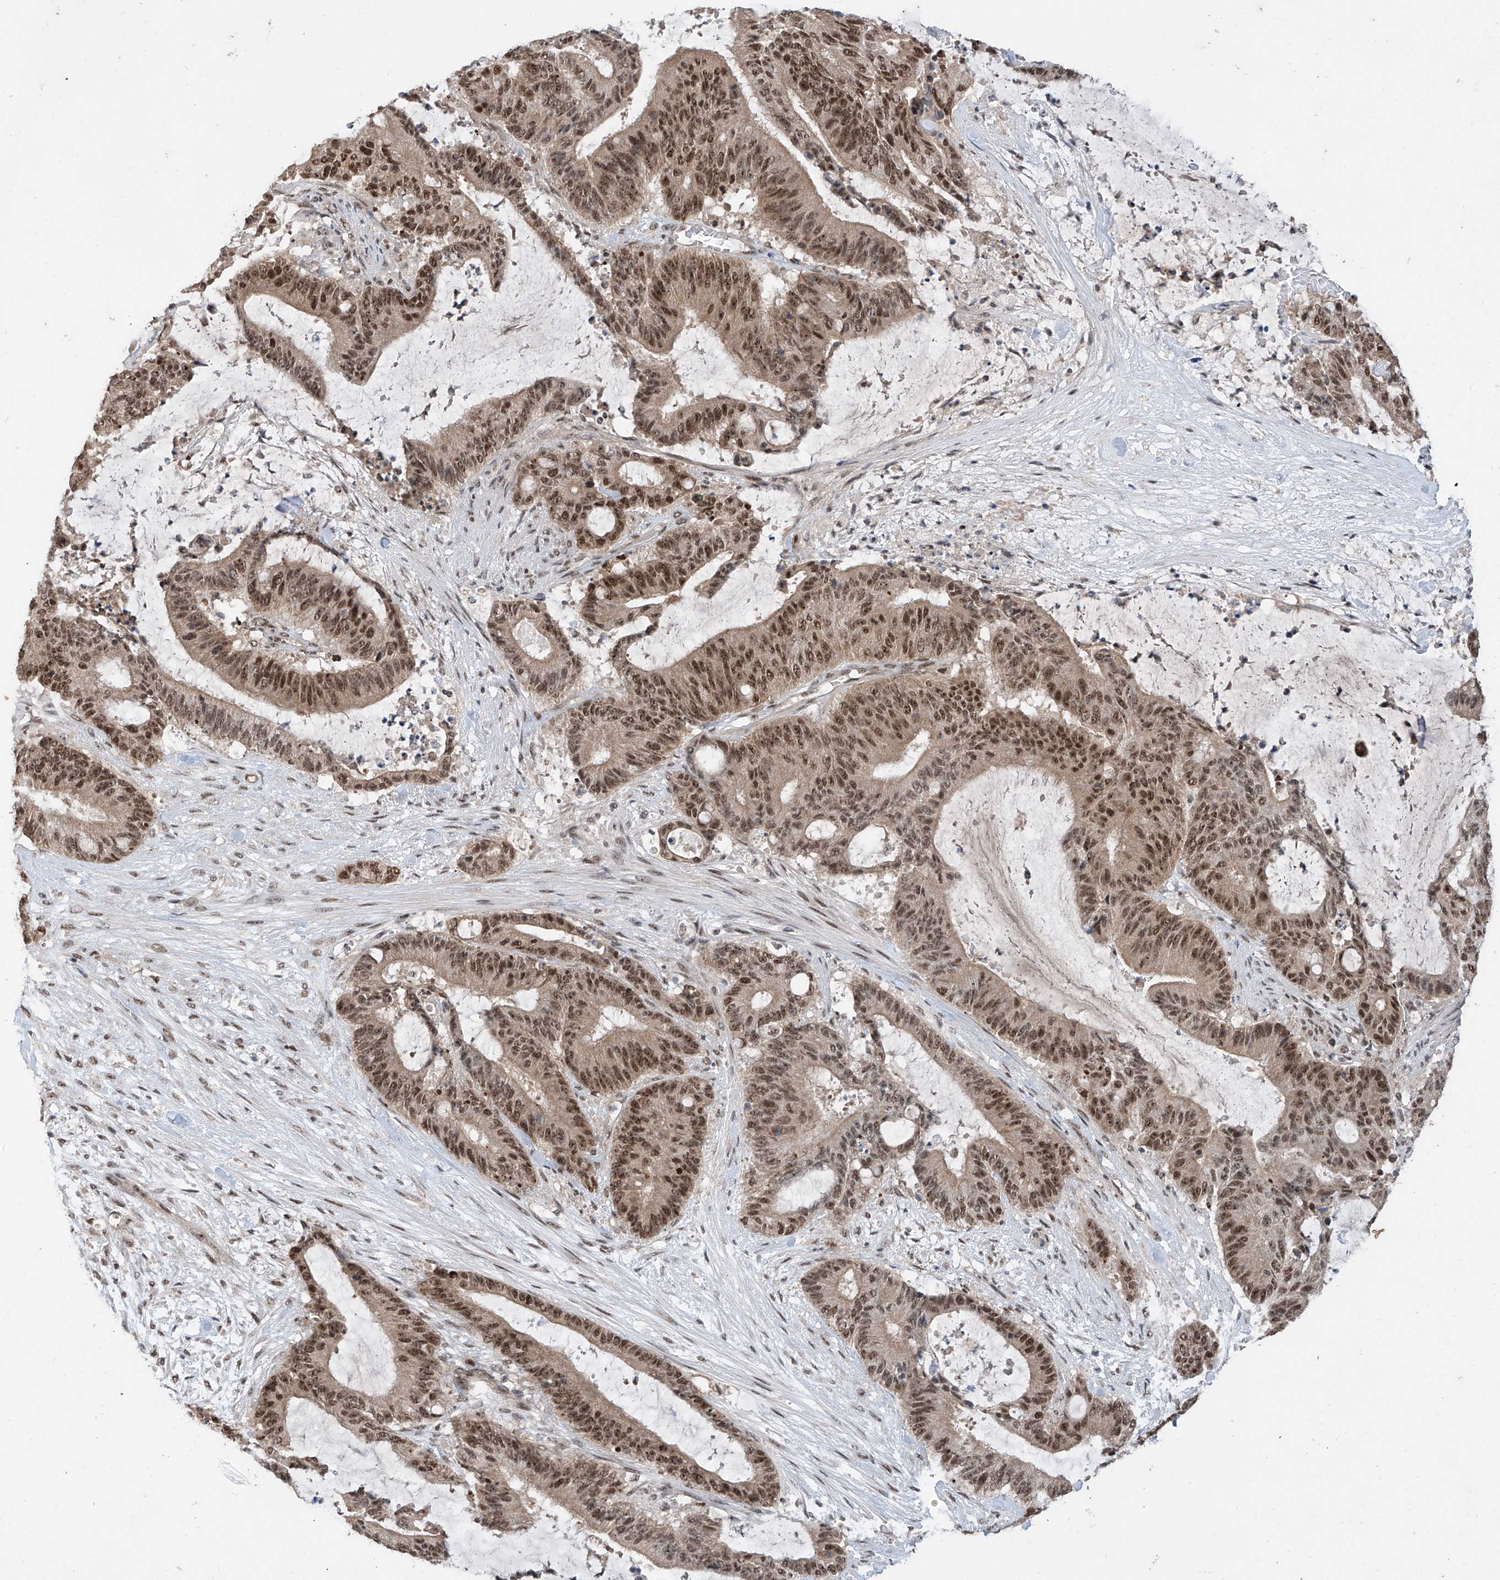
{"staining": {"intensity": "moderate", "quantity": ">75%", "location": "nuclear"}, "tissue": "liver cancer", "cell_type": "Tumor cells", "image_type": "cancer", "snomed": [{"axis": "morphology", "description": "Normal tissue, NOS"}, {"axis": "morphology", "description": "Cholangiocarcinoma"}, {"axis": "topography", "description": "Liver"}, {"axis": "topography", "description": "Peripheral nerve tissue"}], "caption": "The micrograph demonstrates a brown stain indicating the presence of a protein in the nuclear of tumor cells in liver cancer.", "gene": "RPAIN", "patient": {"sex": "female", "age": 73}}